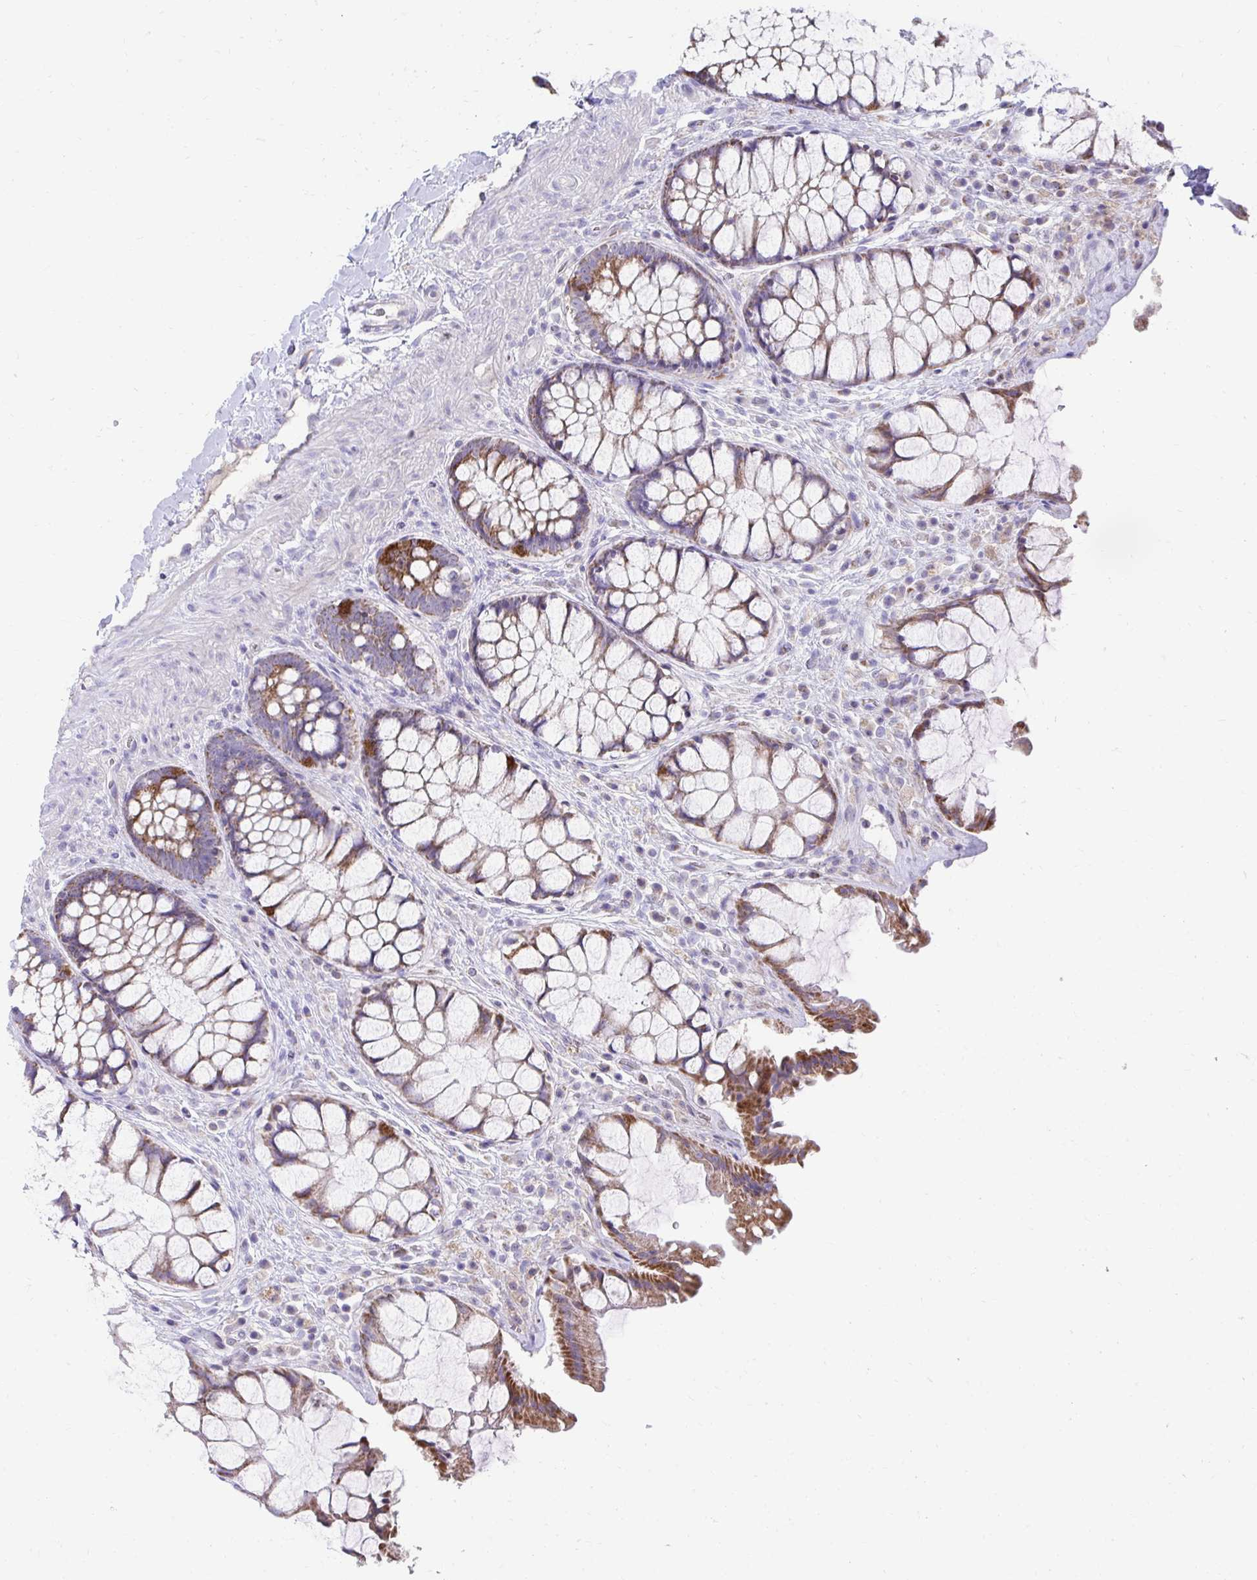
{"staining": {"intensity": "moderate", "quantity": ">75%", "location": "cytoplasmic/membranous"}, "tissue": "rectum", "cell_type": "Glandular cells", "image_type": "normal", "snomed": [{"axis": "morphology", "description": "Normal tissue, NOS"}, {"axis": "topography", "description": "Rectum"}], "caption": "This histopathology image shows unremarkable rectum stained with immunohistochemistry (IHC) to label a protein in brown. The cytoplasmic/membranous of glandular cells show moderate positivity for the protein. Nuclei are counter-stained blue.", "gene": "PRRG3", "patient": {"sex": "female", "age": 58}}